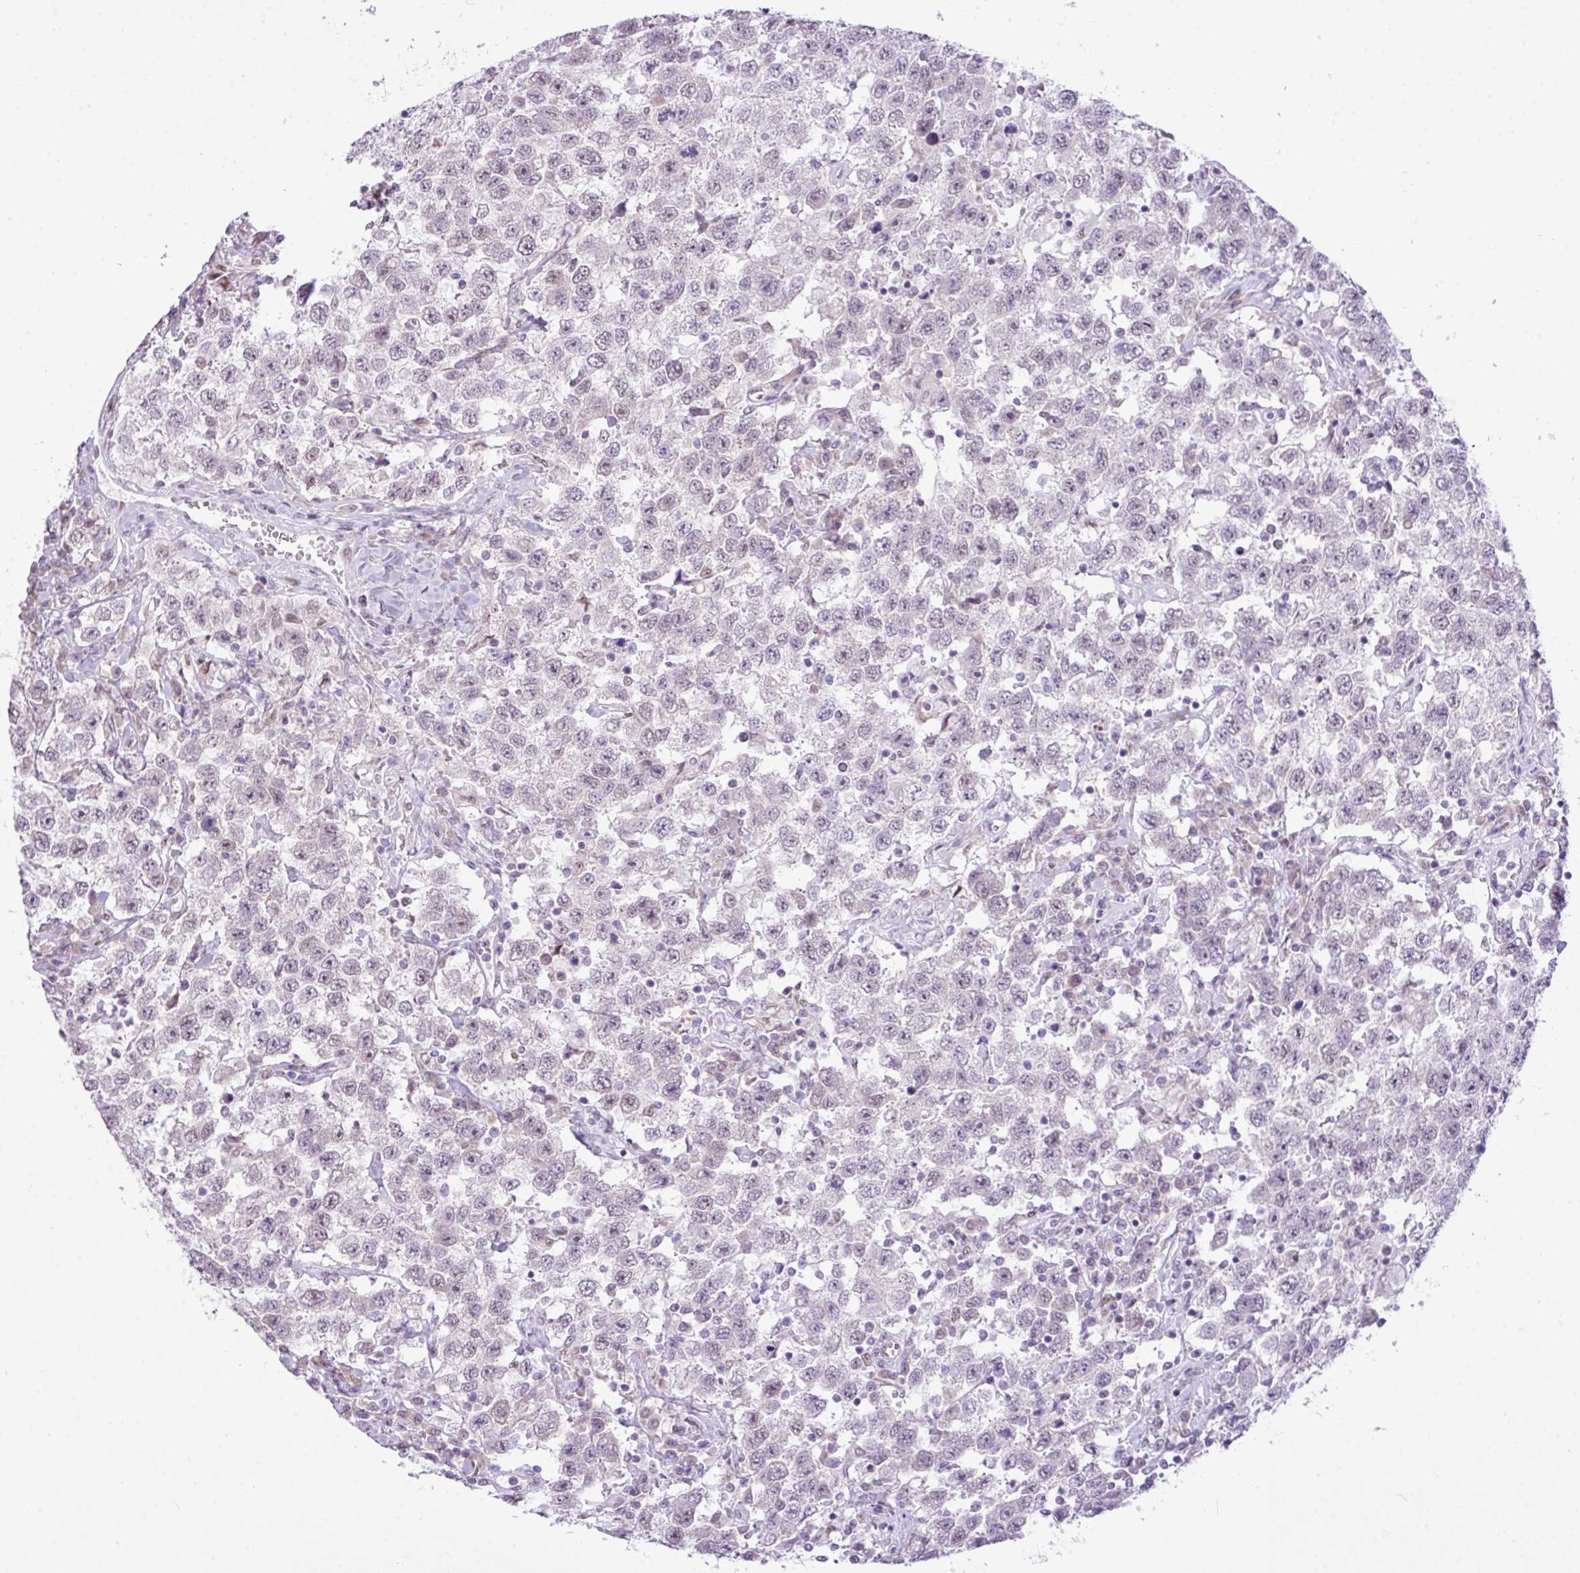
{"staining": {"intensity": "negative", "quantity": "none", "location": "none"}, "tissue": "testis cancer", "cell_type": "Tumor cells", "image_type": "cancer", "snomed": [{"axis": "morphology", "description": "Seminoma, NOS"}, {"axis": "topography", "description": "Testis"}], "caption": "Human testis cancer (seminoma) stained for a protein using immunohistochemistry displays no positivity in tumor cells.", "gene": "ELOA2", "patient": {"sex": "male", "age": 41}}